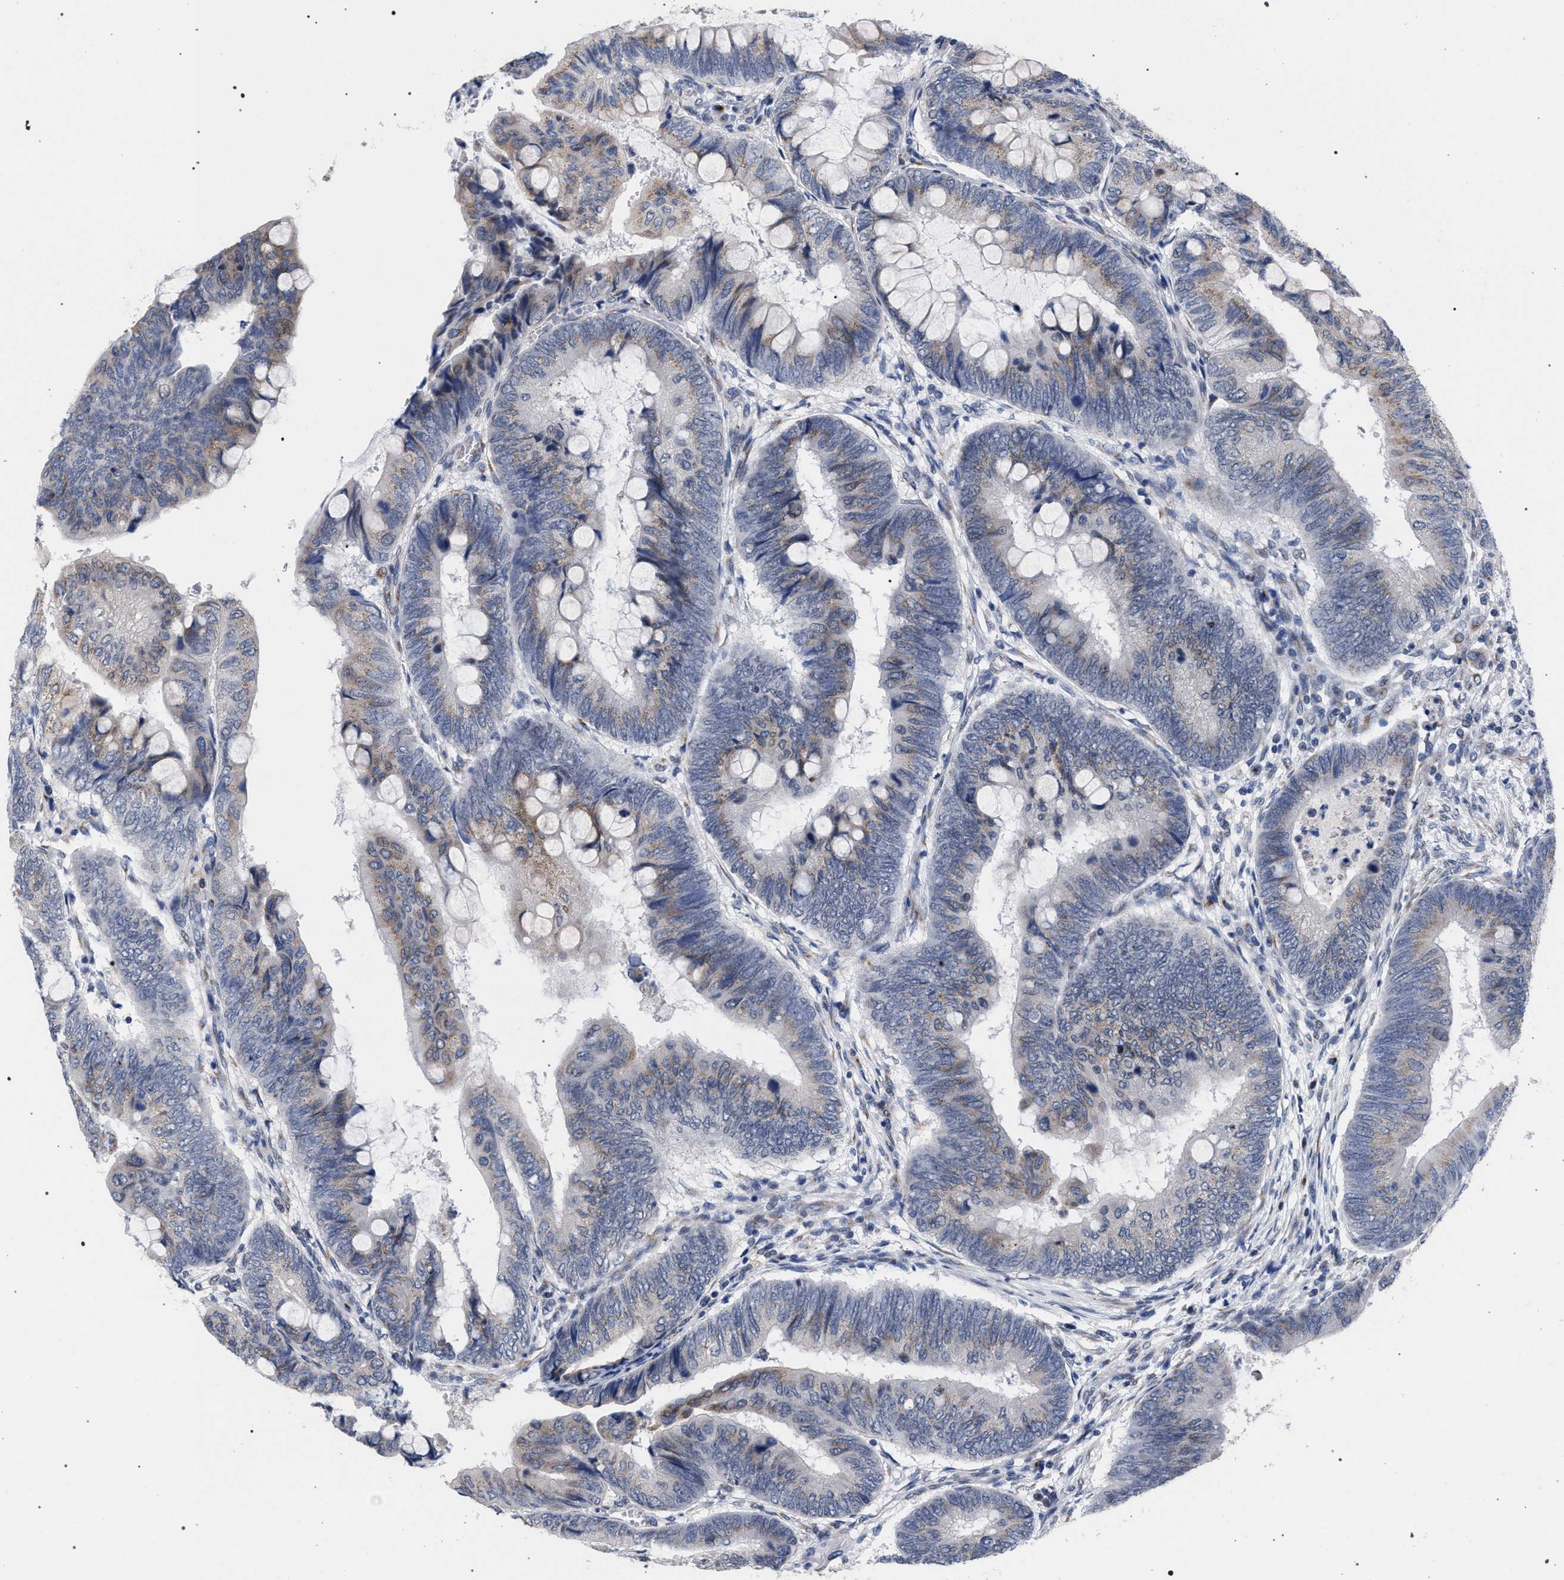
{"staining": {"intensity": "weak", "quantity": "25%-75%", "location": "cytoplasmic/membranous"}, "tissue": "colorectal cancer", "cell_type": "Tumor cells", "image_type": "cancer", "snomed": [{"axis": "morphology", "description": "Normal tissue, NOS"}, {"axis": "morphology", "description": "Adenocarcinoma, NOS"}, {"axis": "topography", "description": "Rectum"}, {"axis": "topography", "description": "Peripheral nerve tissue"}], "caption": "Human adenocarcinoma (colorectal) stained for a protein (brown) demonstrates weak cytoplasmic/membranous positive expression in approximately 25%-75% of tumor cells.", "gene": "GOLGA2", "patient": {"sex": "male", "age": 92}}